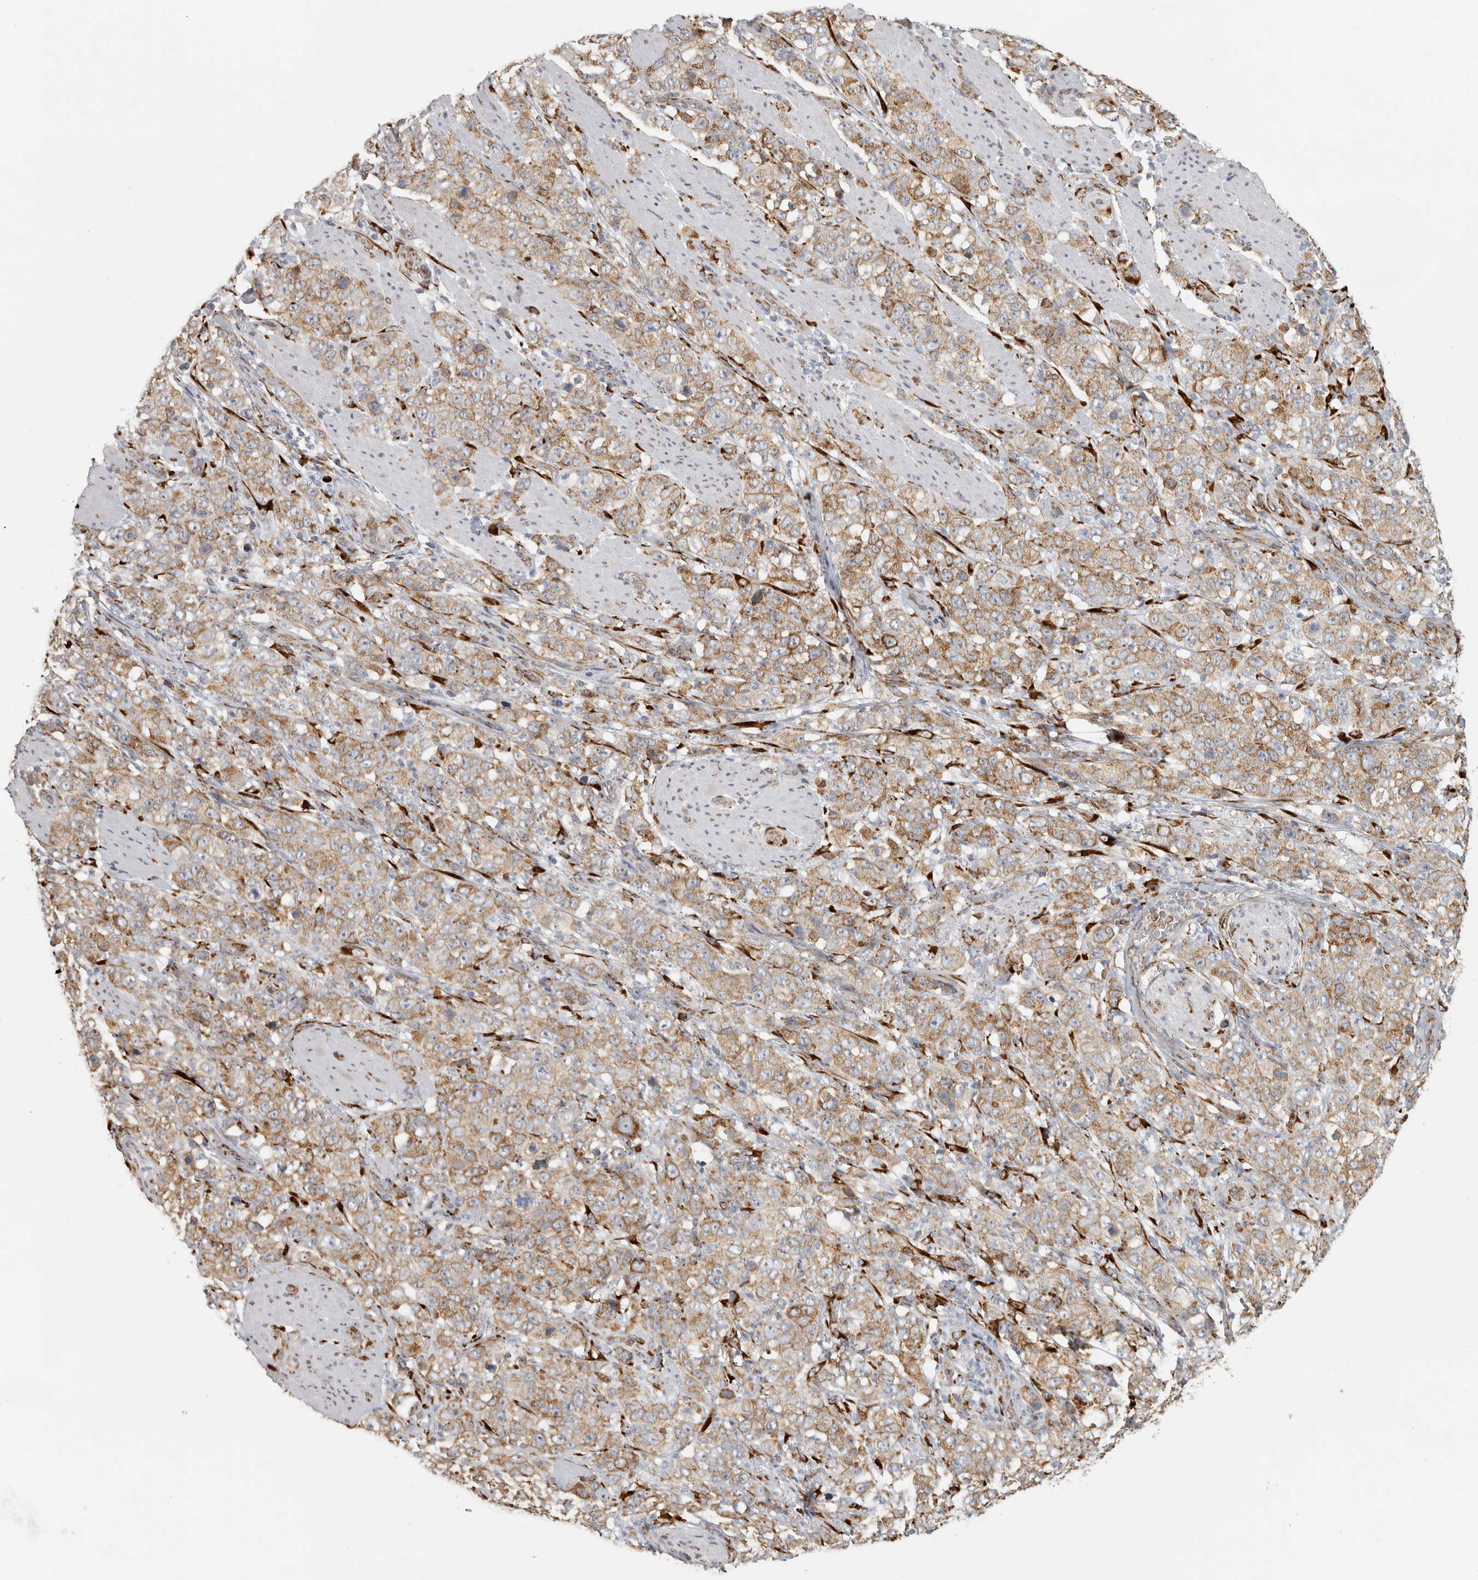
{"staining": {"intensity": "moderate", "quantity": ">75%", "location": "cytoplasmic/membranous"}, "tissue": "stomach cancer", "cell_type": "Tumor cells", "image_type": "cancer", "snomed": [{"axis": "morphology", "description": "Adenocarcinoma, NOS"}, {"axis": "topography", "description": "Stomach"}], "caption": "Immunohistochemistry micrograph of human stomach cancer (adenocarcinoma) stained for a protein (brown), which reveals medium levels of moderate cytoplasmic/membranous staining in approximately >75% of tumor cells.", "gene": "OSTN", "patient": {"sex": "male", "age": 48}}